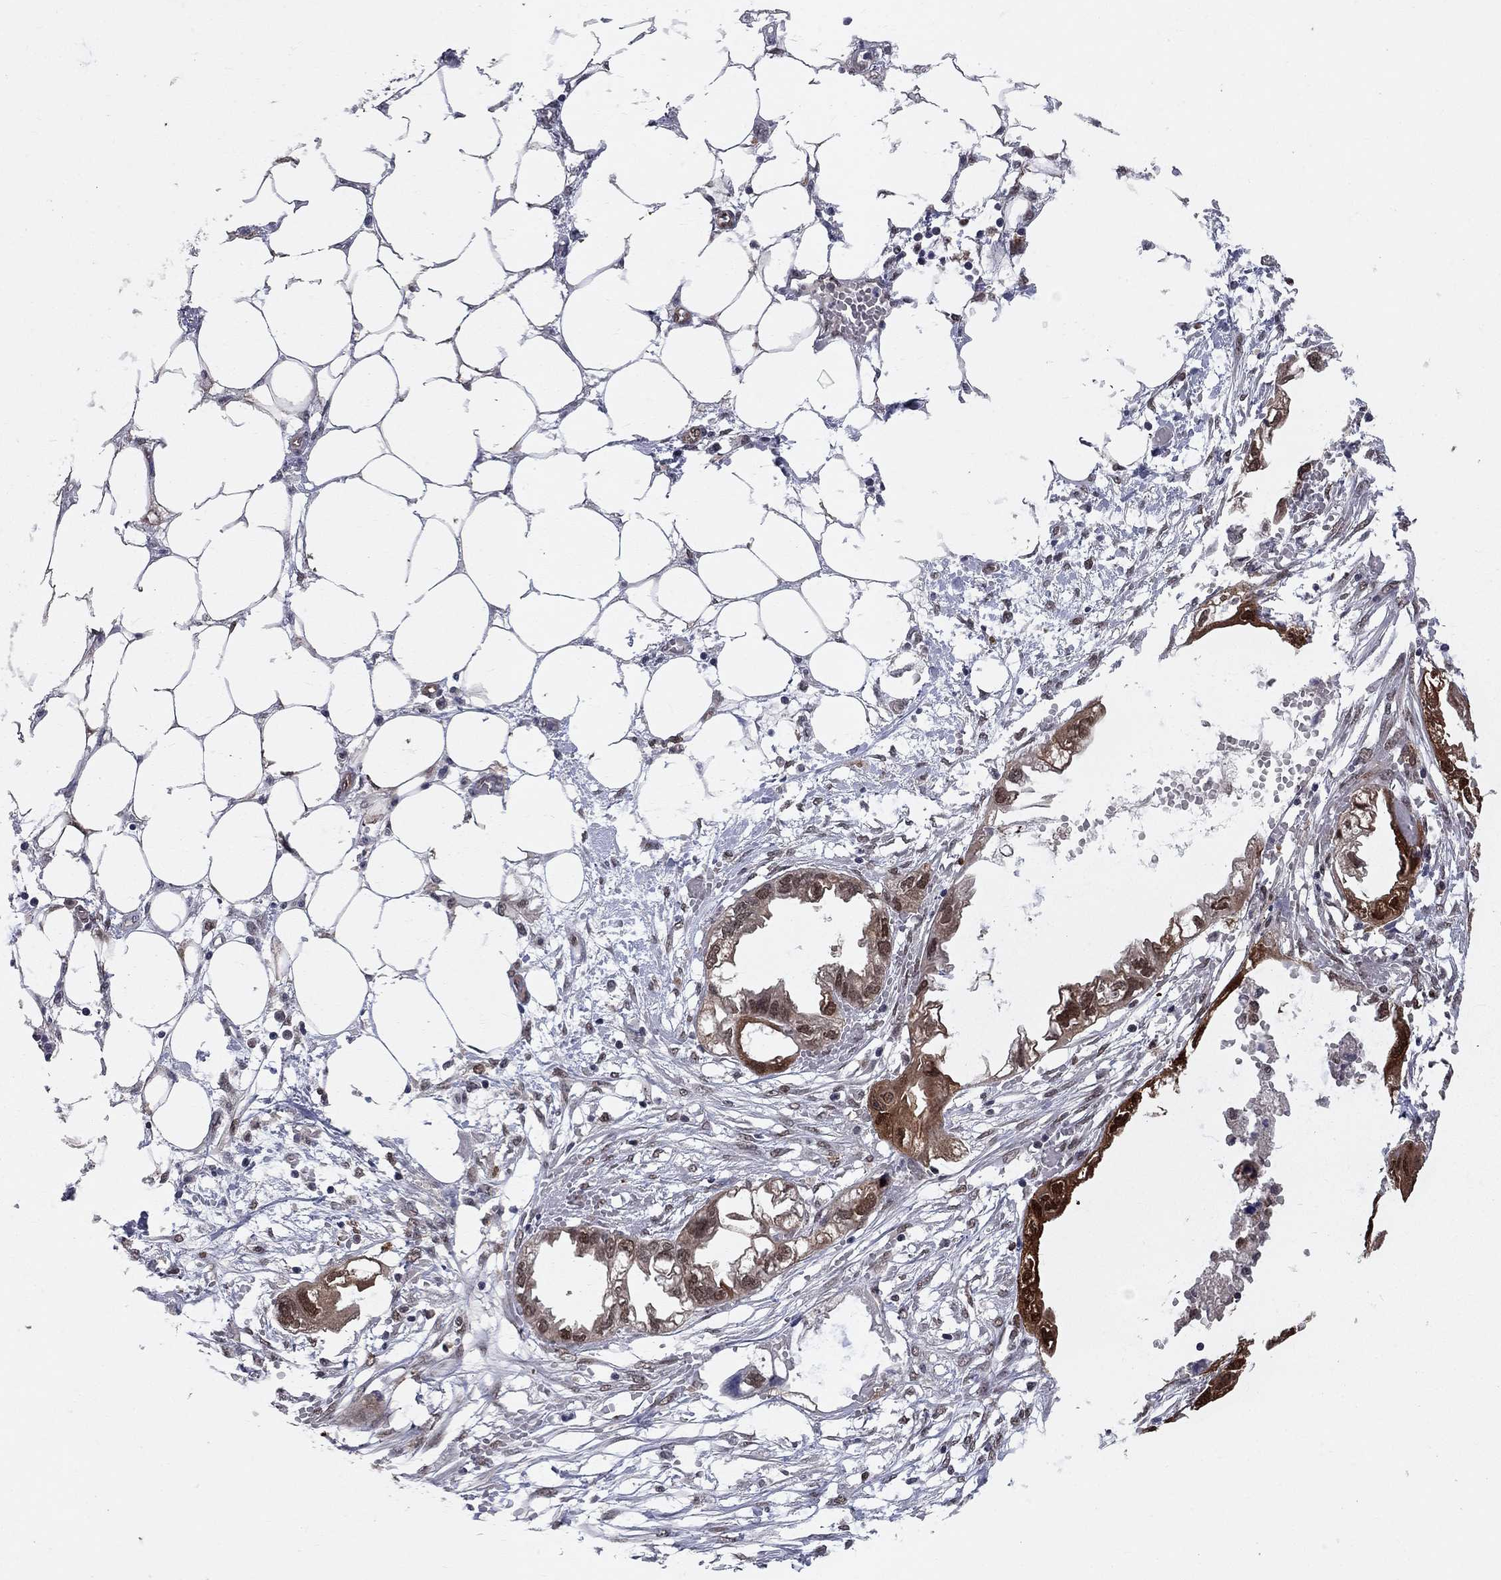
{"staining": {"intensity": "strong", "quantity": "25%-75%", "location": "cytoplasmic/membranous,nuclear"}, "tissue": "endometrial cancer", "cell_type": "Tumor cells", "image_type": "cancer", "snomed": [{"axis": "morphology", "description": "Adenocarcinoma, NOS"}, {"axis": "morphology", "description": "Adenocarcinoma, metastatic, NOS"}, {"axis": "topography", "description": "Adipose tissue"}, {"axis": "topography", "description": "Endometrium"}], "caption": "A high amount of strong cytoplasmic/membranous and nuclear expression is appreciated in approximately 25%-75% of tumor cells in endometrial cancer tissue.", "gene": "SAP30L", "patient": {"sex": "female", "age": 67}}